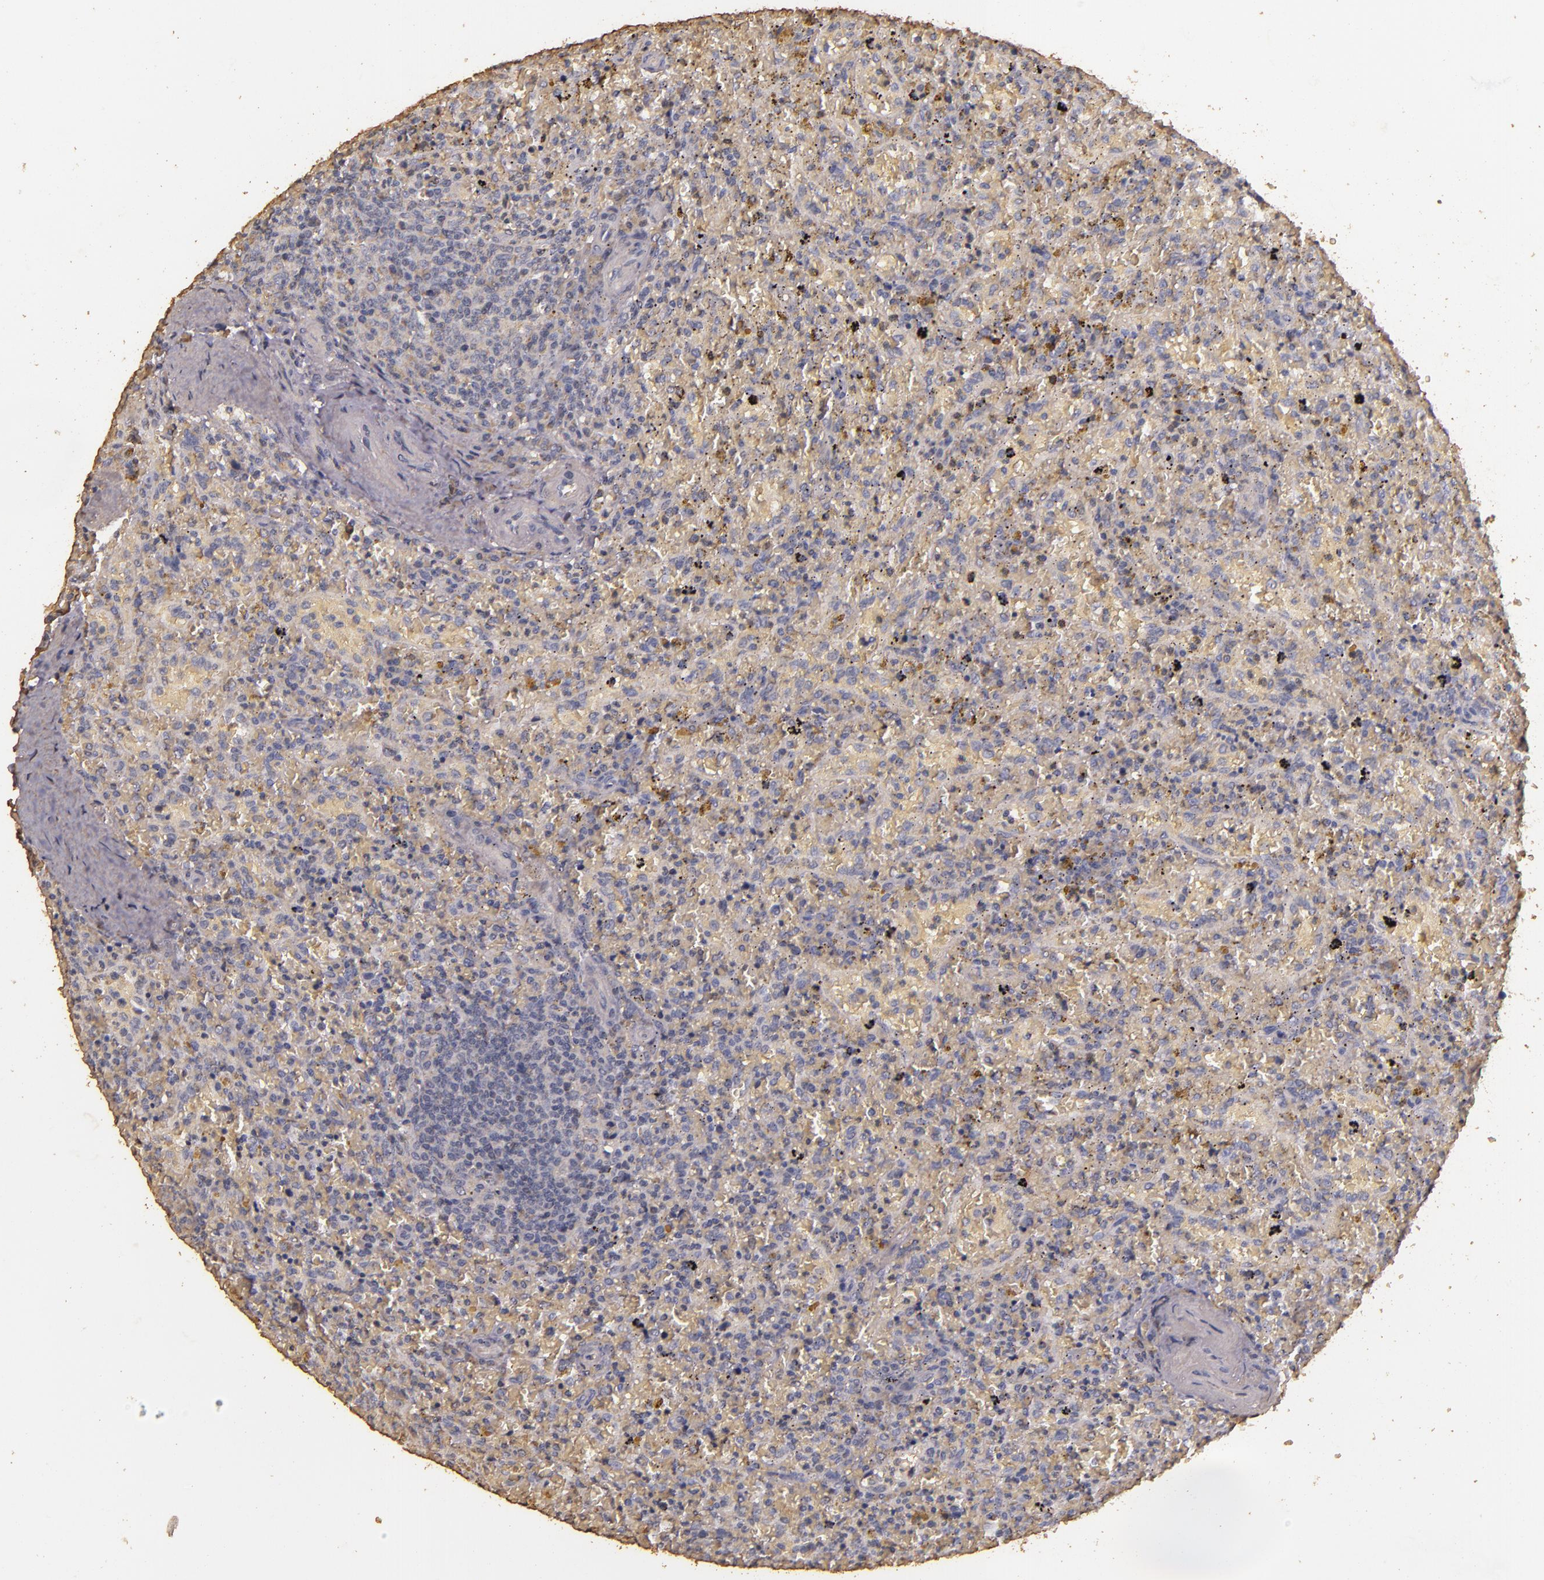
{"staining": {"intensity": "negative", "quantity": "none", "location": "none"}, "tissue": "lymphoma", "cell_type": "Tumor cells", "image_type": "cancer", "snomed": [{"axis": "morphology", "description": "Malignant lymphoma, non-Hodgkin's type, High grade"}, {"axis": "topography", "description": "Spleen"}, {"axis": "topography", "description": "Lymph node"}], "caption": "Tumor cells are negative for protein expression in human lymphoma.", "gene": "BCL2L13", "patient": {"sex": "female", "age": 70}}